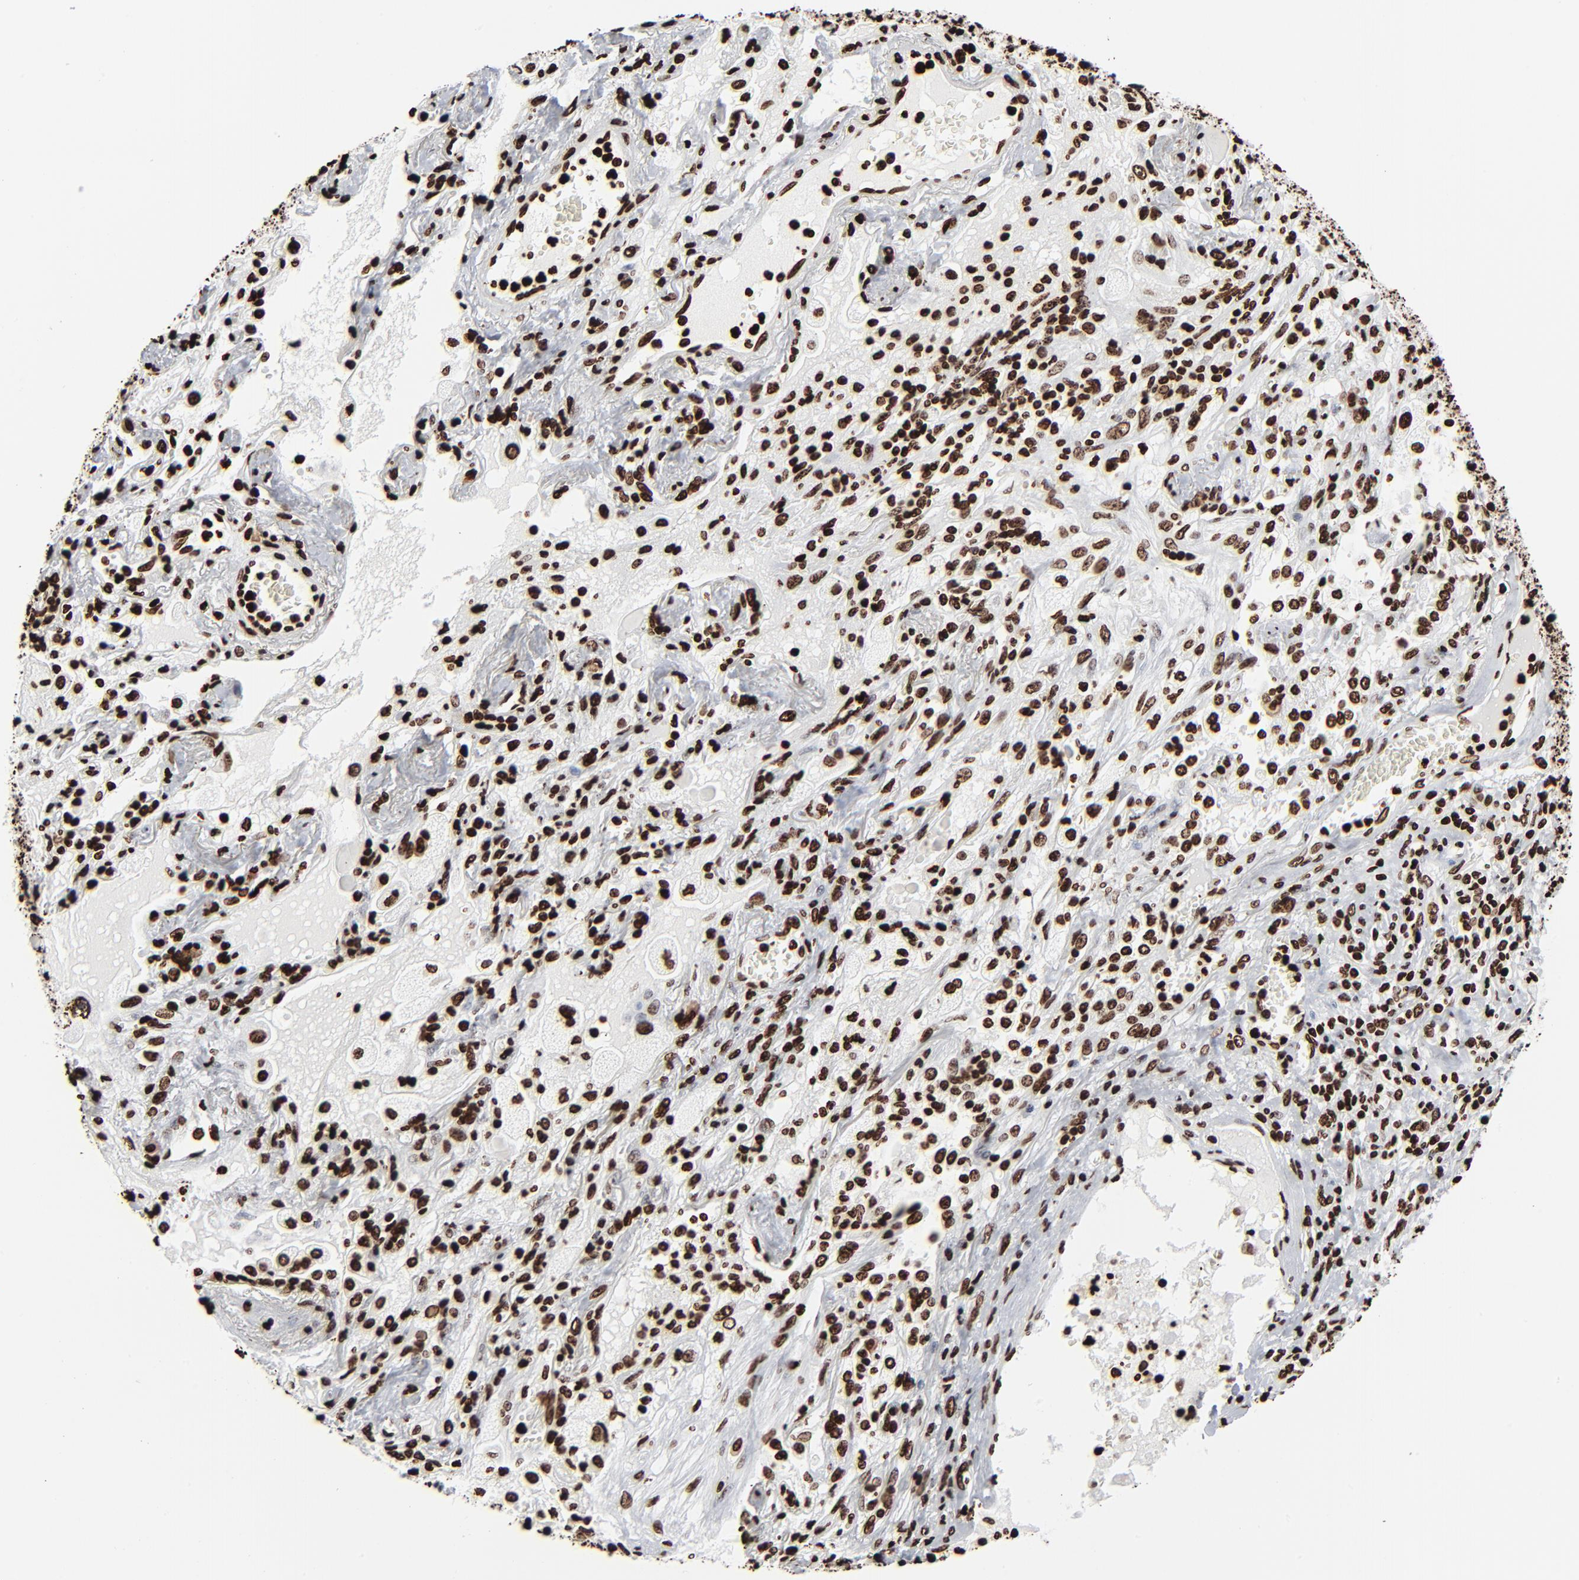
{"staining": {"intensity": "strong", "quantity": ">75%", "location": "nuclear"}, "tissue": "lung cancer", "cell_type": "Tumor cells", "image_type": "cancer", "snomed": [{"axis": "morphology", "description": "Squamous cell carcinoma, NOS"}, {"axis": "topography", "description": "Lung"}], "caption": "Immunohistochemistry (IHC) staining of squamous cell carcinoma (lung), which shows high levels of strong nuclear staining in approximately >75% of tumor cells indicating strong nuclear protein positivity. The staining was performed using DAB (3,3'-diaminobenzidine) (brown) for protein detection and nuclei were counterstained in hematoxylin (blue).", "gene": "H3-4", "patient": {"sex": "female", "age": 76}}